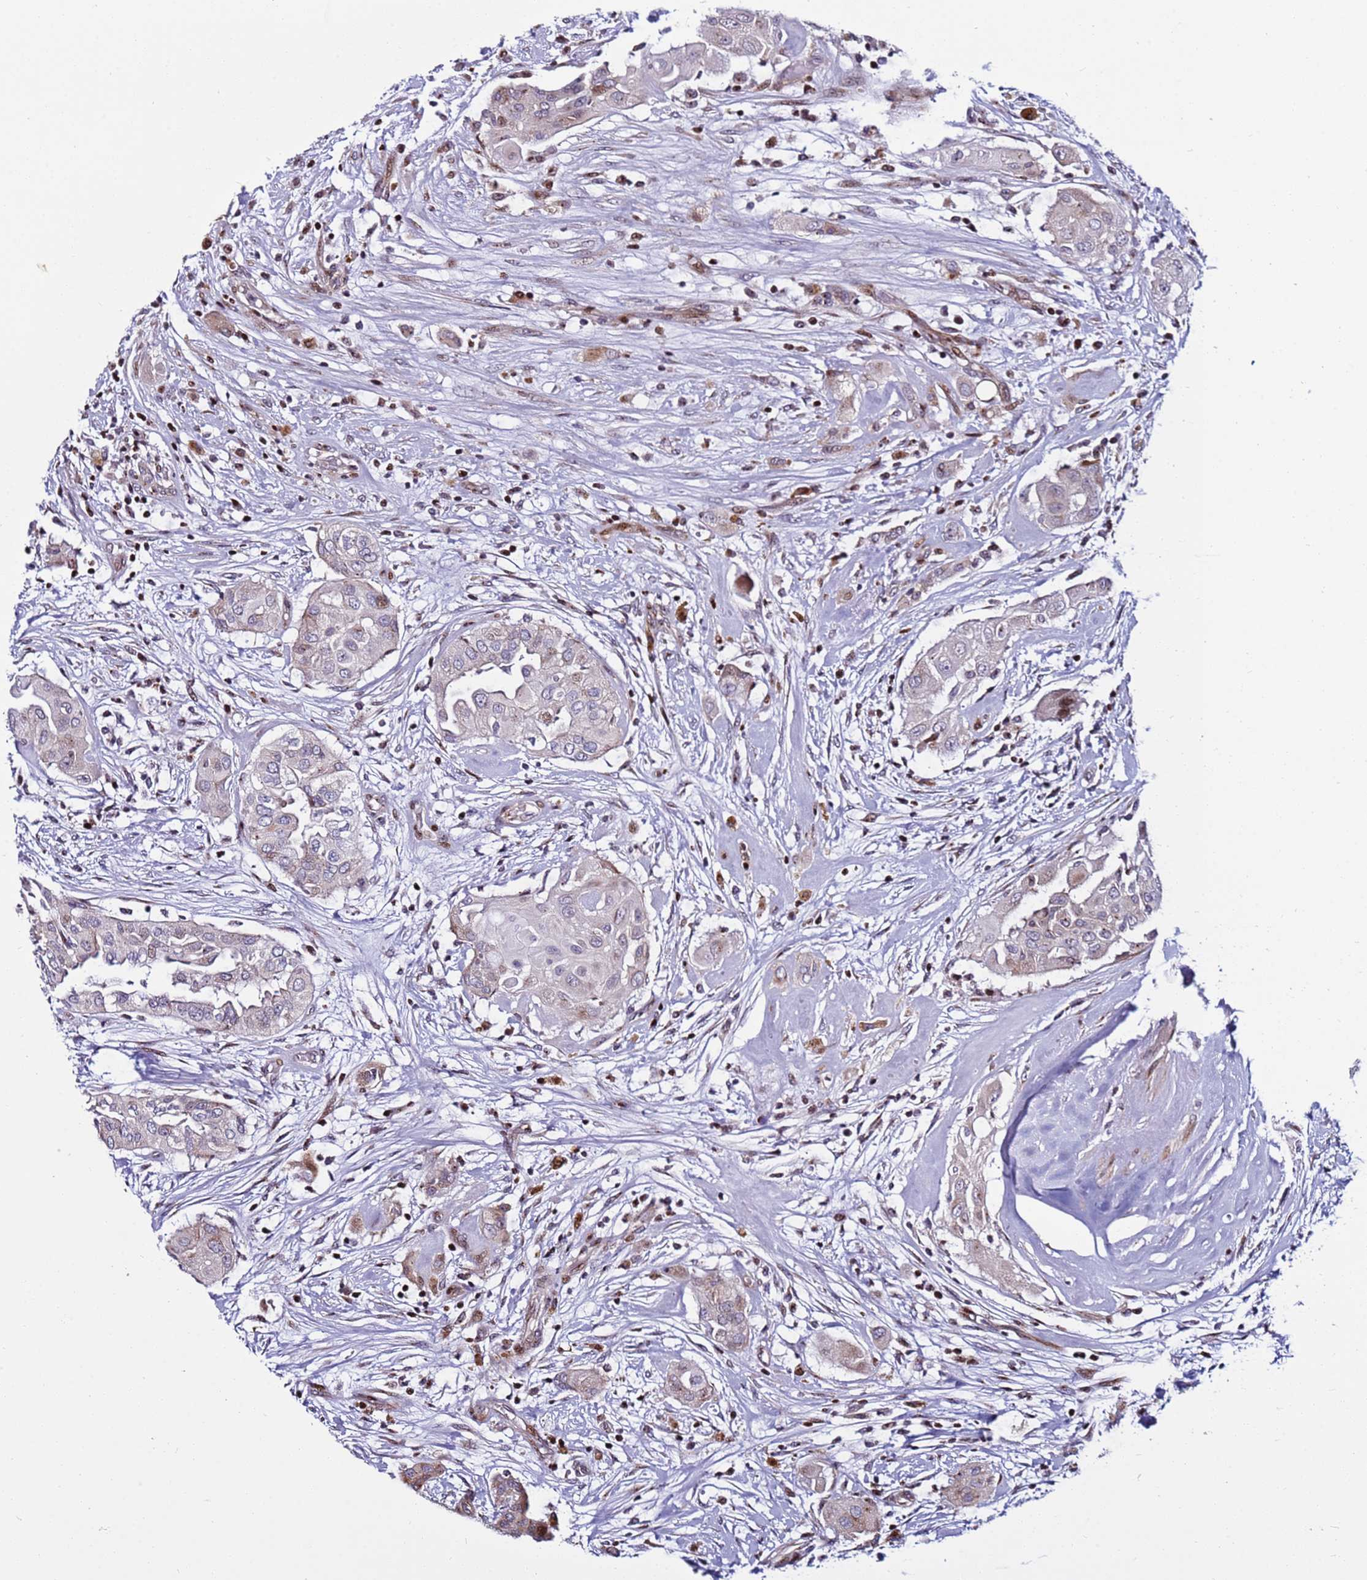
{"staining": {"intensity": "weak", "quantity": "<25%", "location": "cytoplasmic/membranous"}, "tissue": "thyroid cancer", "cell_type": "Tumor cells", "image_type": "cancer", "snomed": [{"axis": "morphology", "description": "Papillary adenocarcinoma, NOS"}, {"axis": "topography", "description": "Thyroid gland"}], "caption": "Immunohistochemistry (IHC) micrograph of human thyroid cancer stained for a protein (brown), which shows no staining in tumor cells. (Immunohistochemistry (IHC), brightfield microscopy, high magnification).", "gene": "WBP11", "patient": {"sex": "female", "age": 59}}